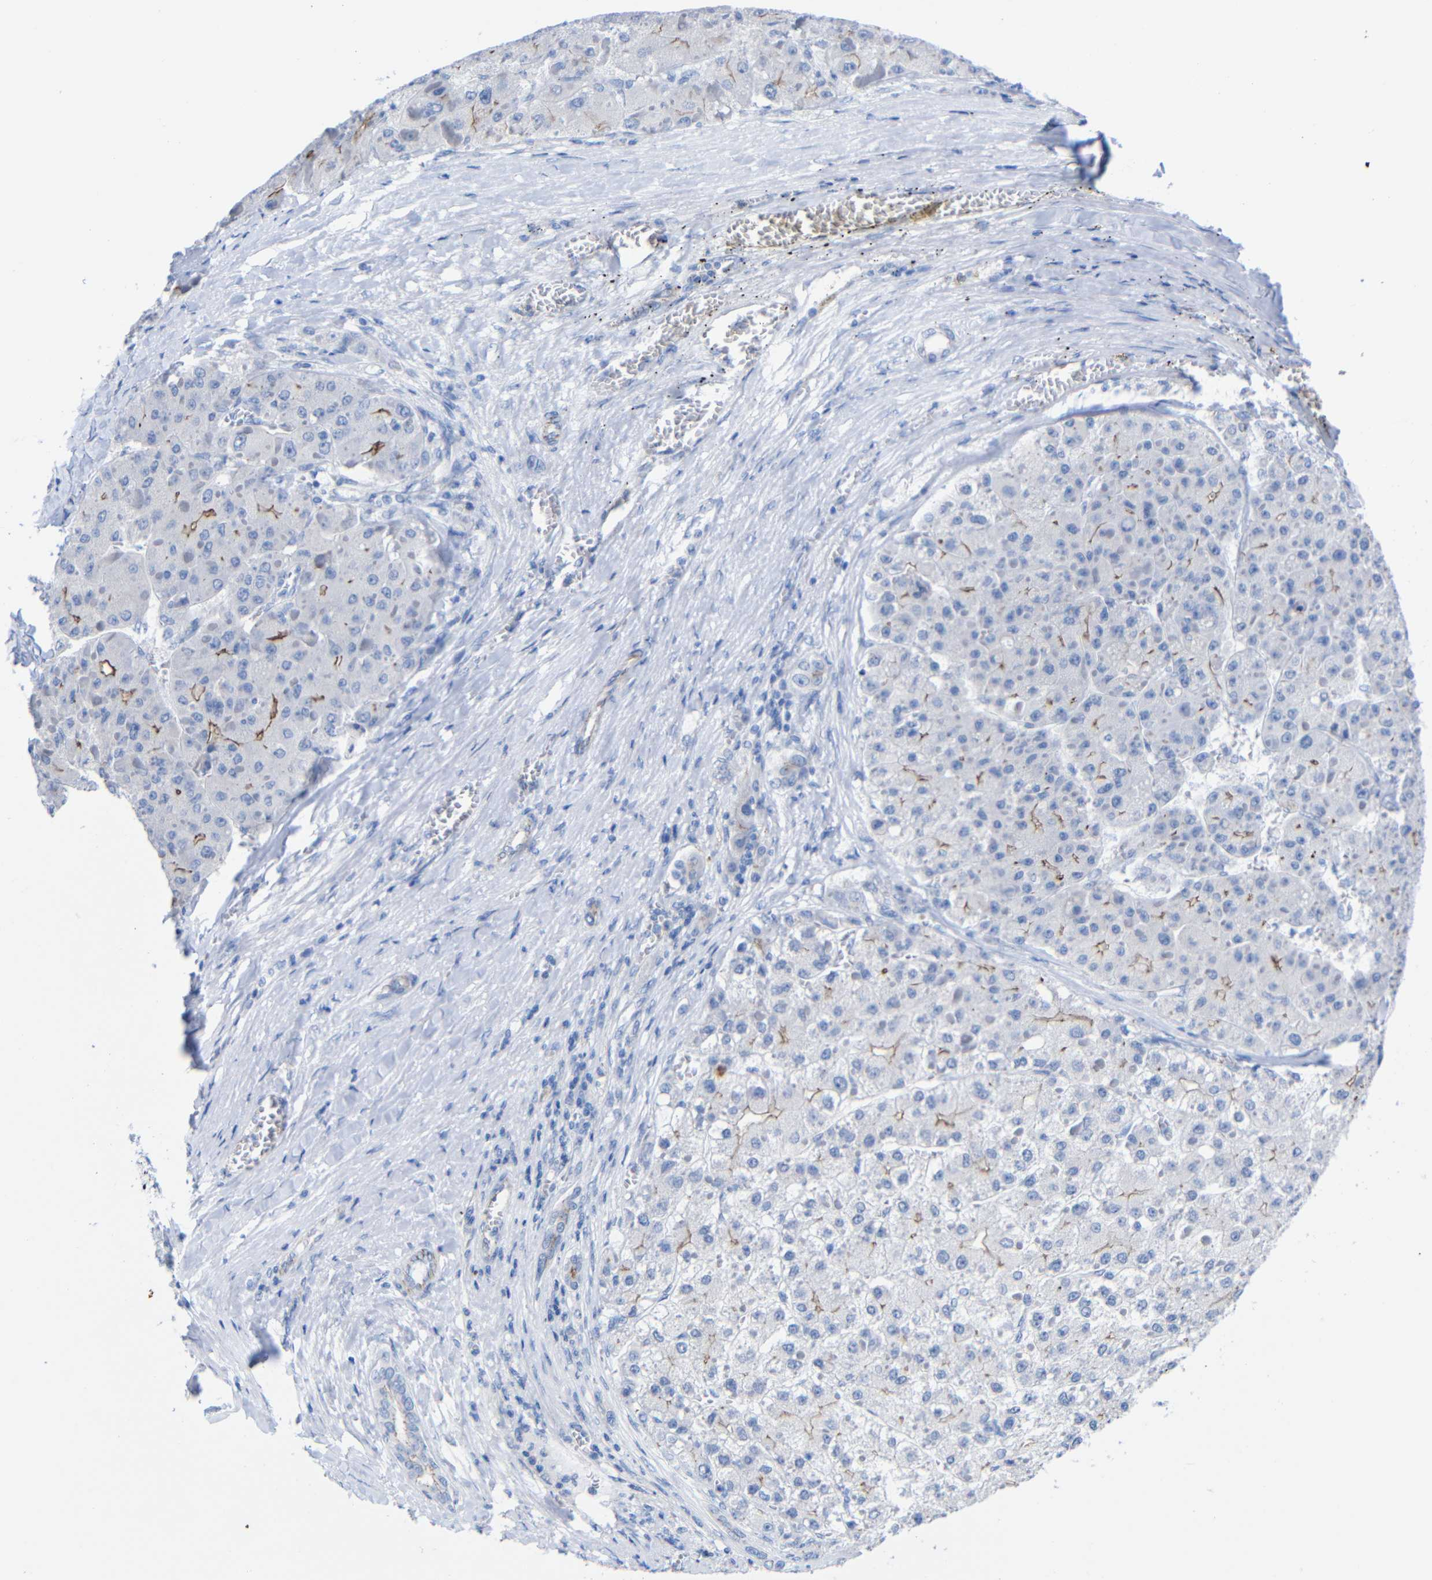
{"staining": {"intensity": "moderate", "quantity": "<25%", "location": "cytoplasmic/membranous"}, "tissue": "liver cancer", "cell_type": "Tumor cells", "image_type": "cancer", "snomed": [{"axis": "morphology", "description": "Carcinoma, Hepatocellular, NOS"}, {"axis": "topography", "description": "Liver"}], "caption": "Liver hepatocellular carcinoma tissue displays moderate cytoplasmic/membranous expression in approximately <25% of tumor cells, visualized by immunohistochemistry.", "gene": "CGNL1", "patient": {"sex": "female", "age": 73}}